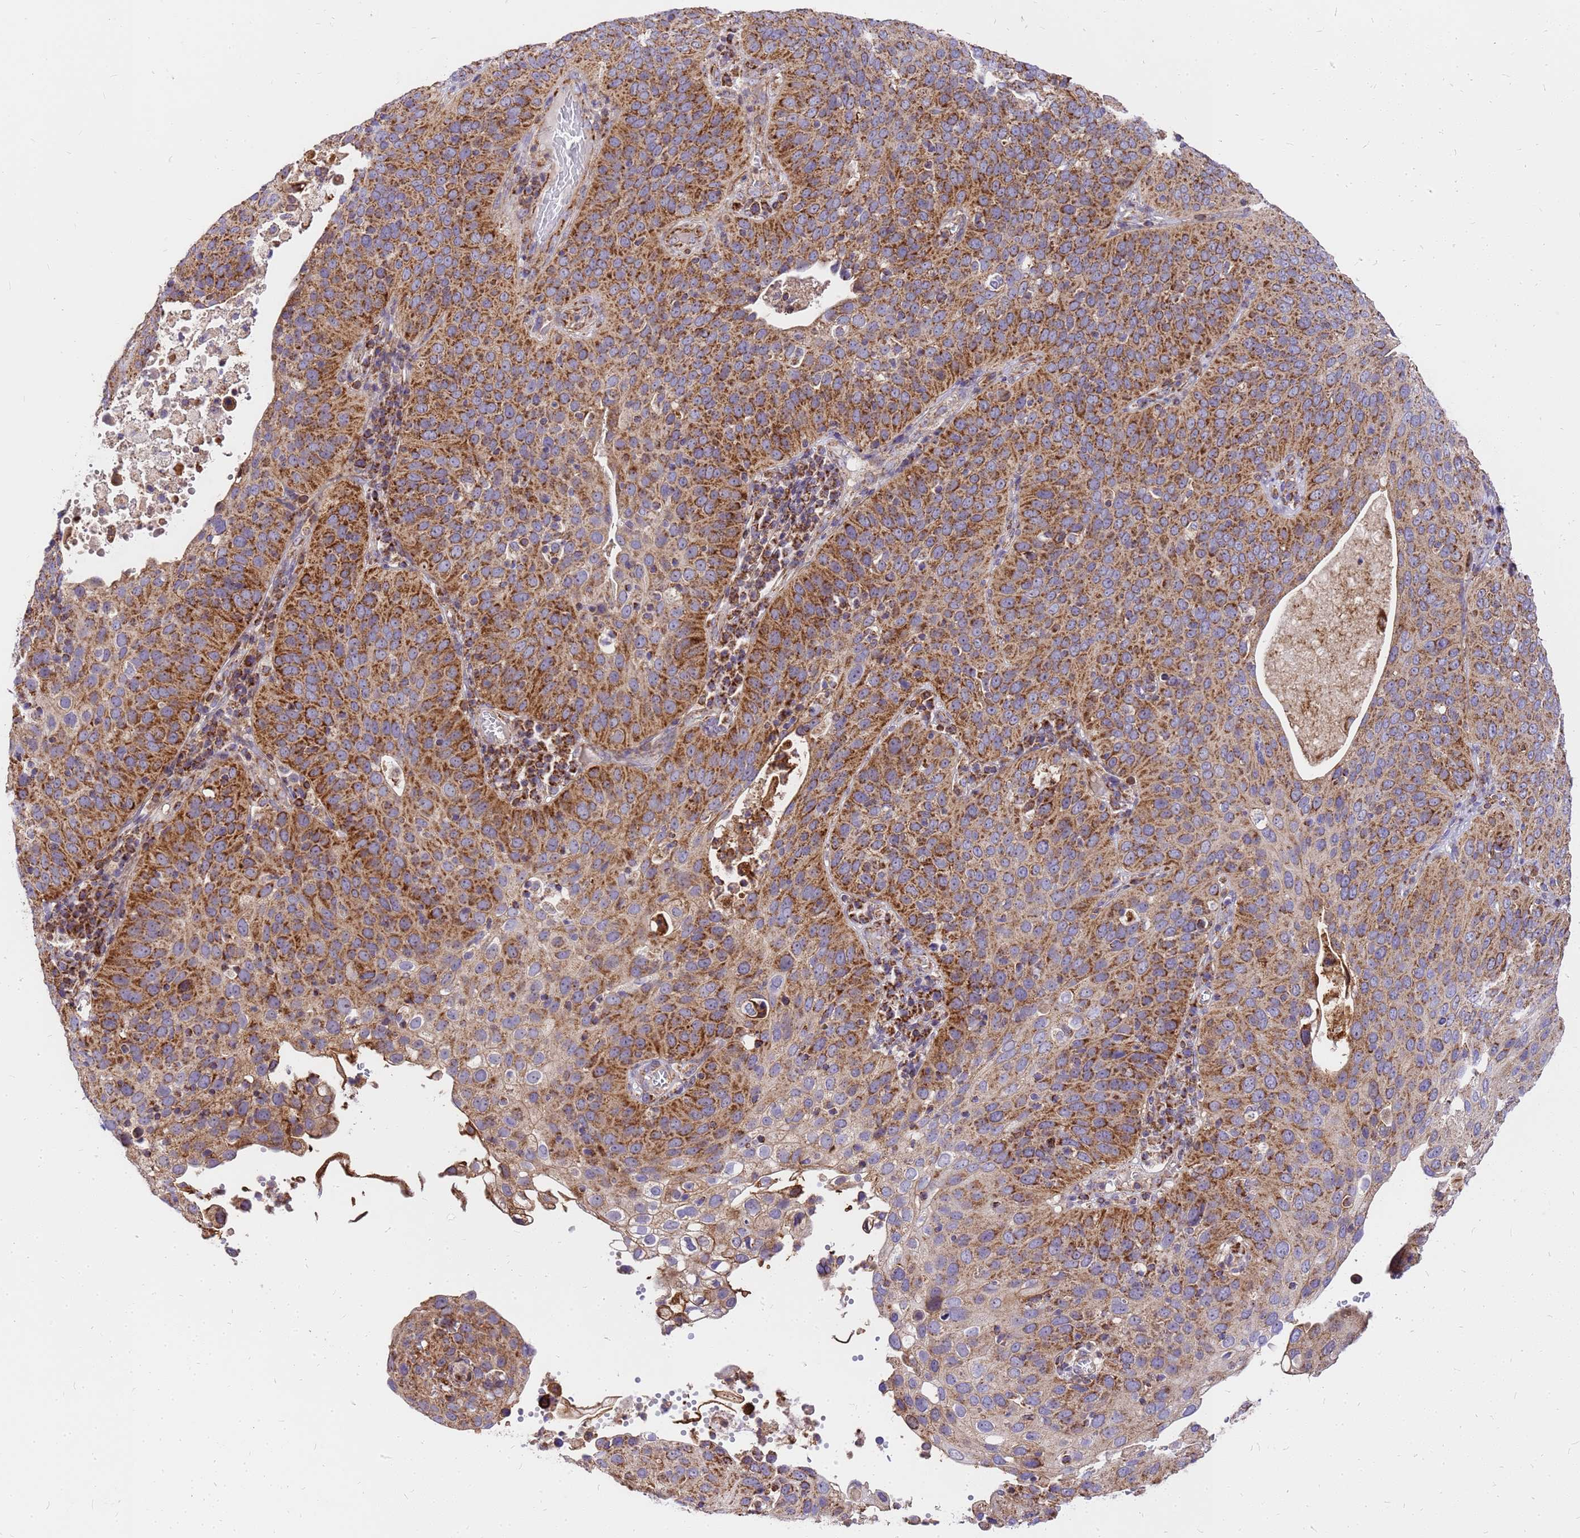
{"staining": {"intensity": "moderate", "quantity": ">75%", "location": "cytoplasmic/membranous"}, "tissue": "cervical cancer", "cell_type": "Tumor cells", "image_type": "cancer", "snomed": [{"axis": "morphology", "description": "Squamous cell carcinoma, NOS"}, {"axis": "topography", "description": "Cervix"}], "caption": "Tumor cells demonstrate medium levels of moderate cytoplasmic/membranous staining in about >75% of cells in squamous cell carcinoma (cervical).", "gene": "MRPS26", "patient": {"sex": "female", "age": 36}}